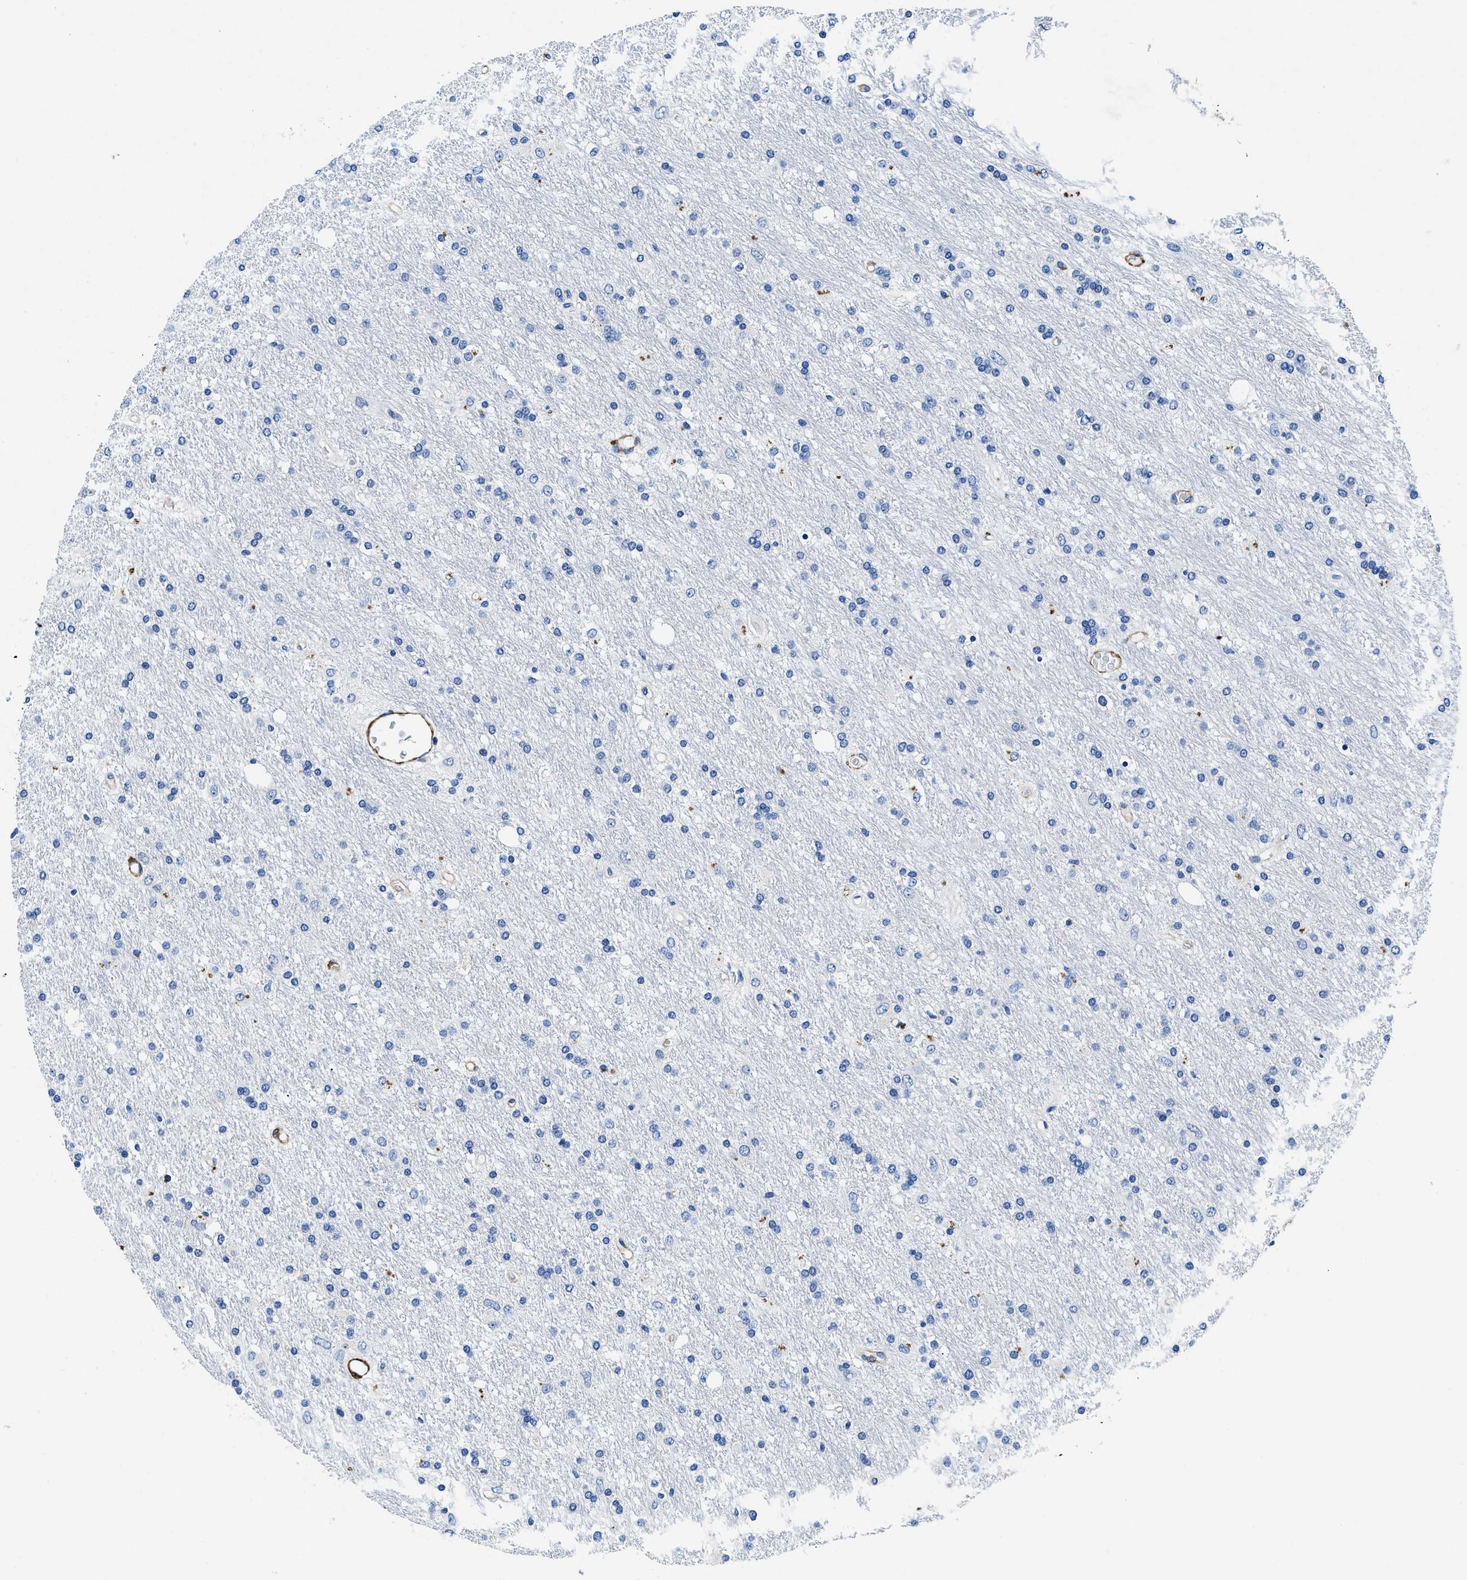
{"staining": {"intensity": "negative", "quantity": "none", "location": "none"}, "tissue": "glioma", "cell_type": "Tumor cells", "image_type": "cancer", "snomed": [{"axis": "morphology", "description": "Glioma, malignant, Low grade"}, {"axis": "topography", "description": "Brain"}], "caption": "Tumor cells show no significant protein expression in malignant glioma (low-grade).", "gene": "TEX261", "patient": {"sex": "male", "age": 77}}